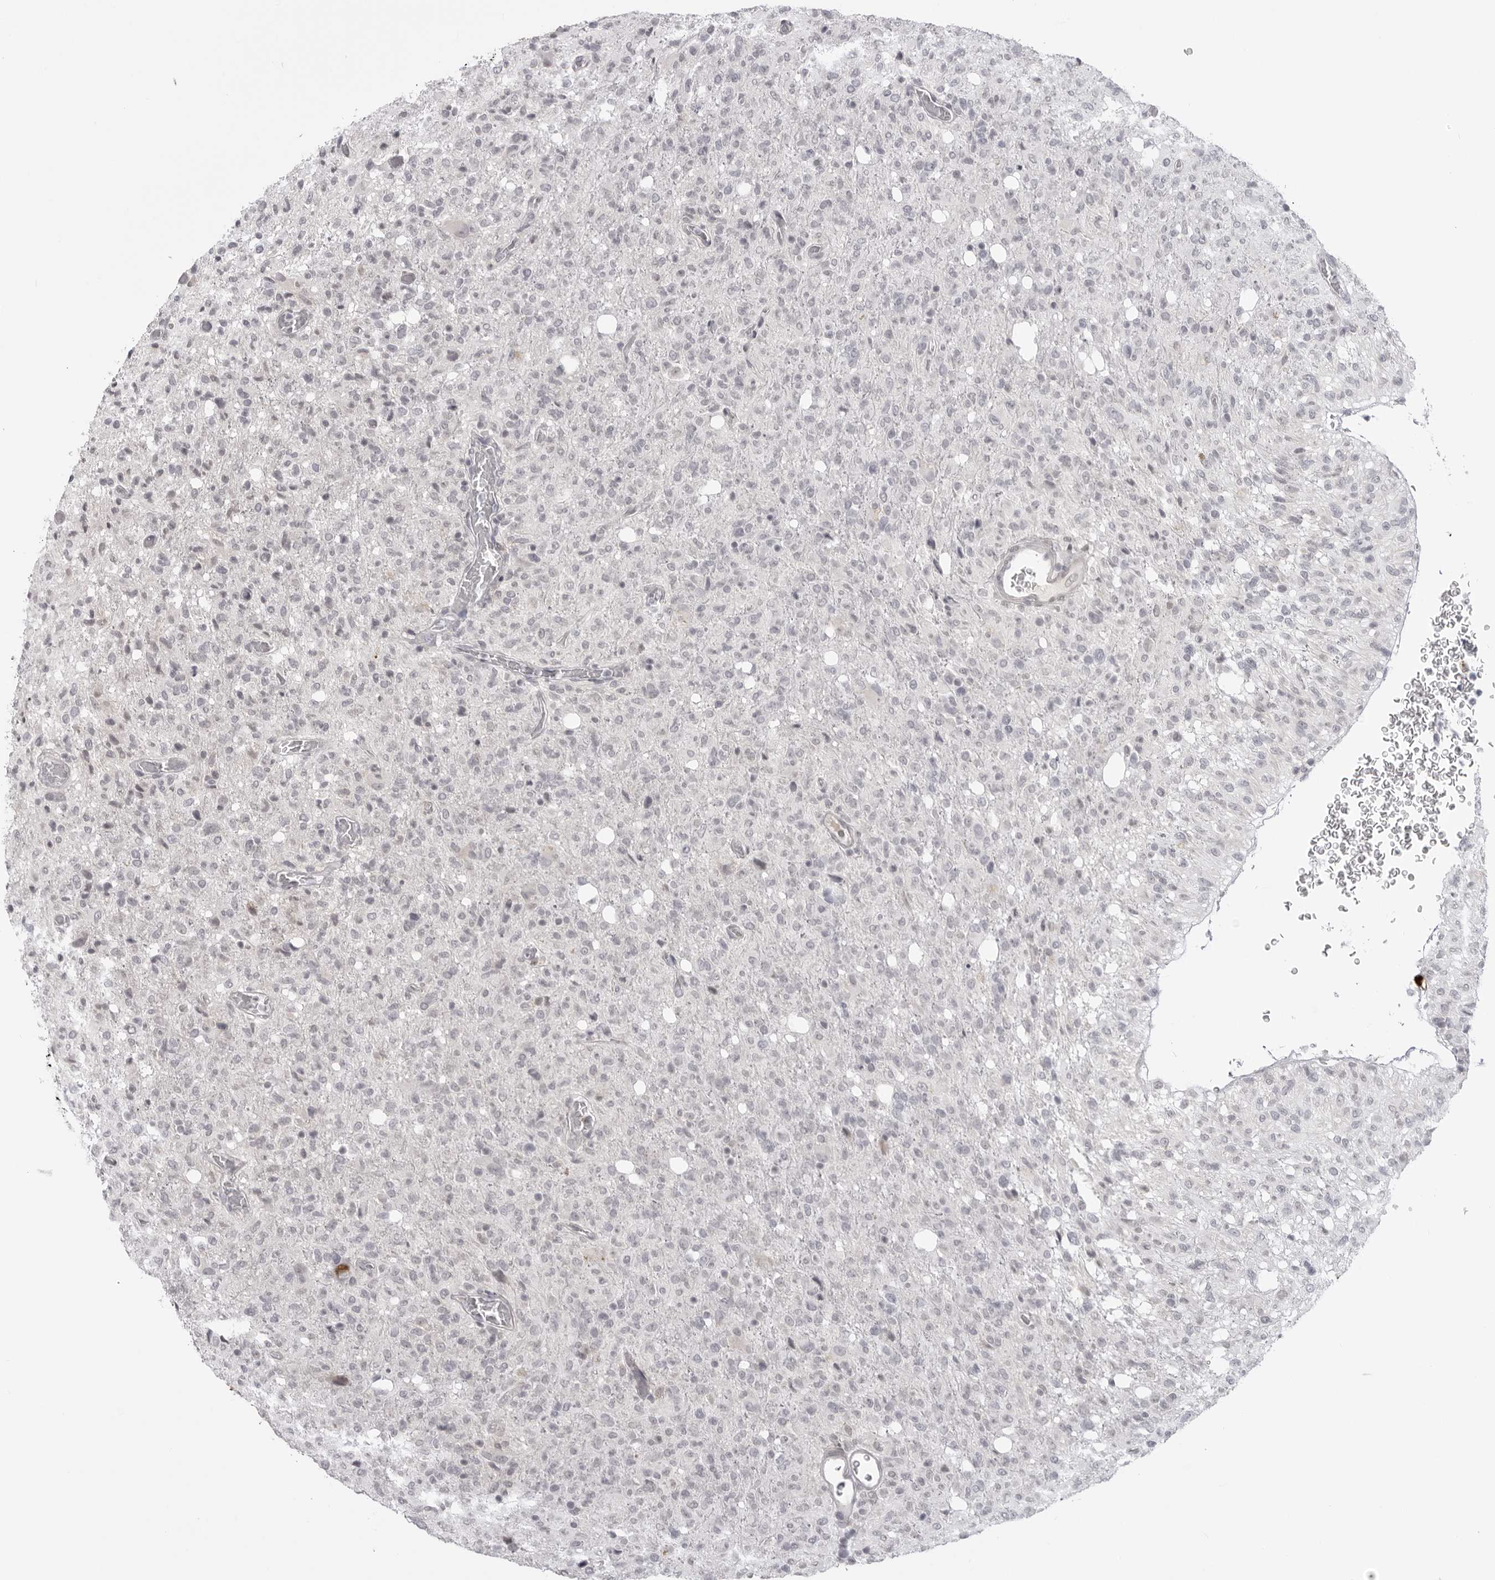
{"staining": {"intensity": "negative", "quantity": "none", "location": "none"}, "tissue": "glioma", "cell_type": "Tumor cells", "image_type": "cancer", "snomed": [{"axis": "morphology", "description": "Glioma, malignant, High grade"}, {"axis": "topography", "description": "Brain"}], "caption": "A high-resolution histopathology image shows immunohistochemistry (IHC) staining of glioma, which exhibits no significant expression in tumor cells.", "gene": "ACP6", "patient": {"sex": "female", "age": 57}}